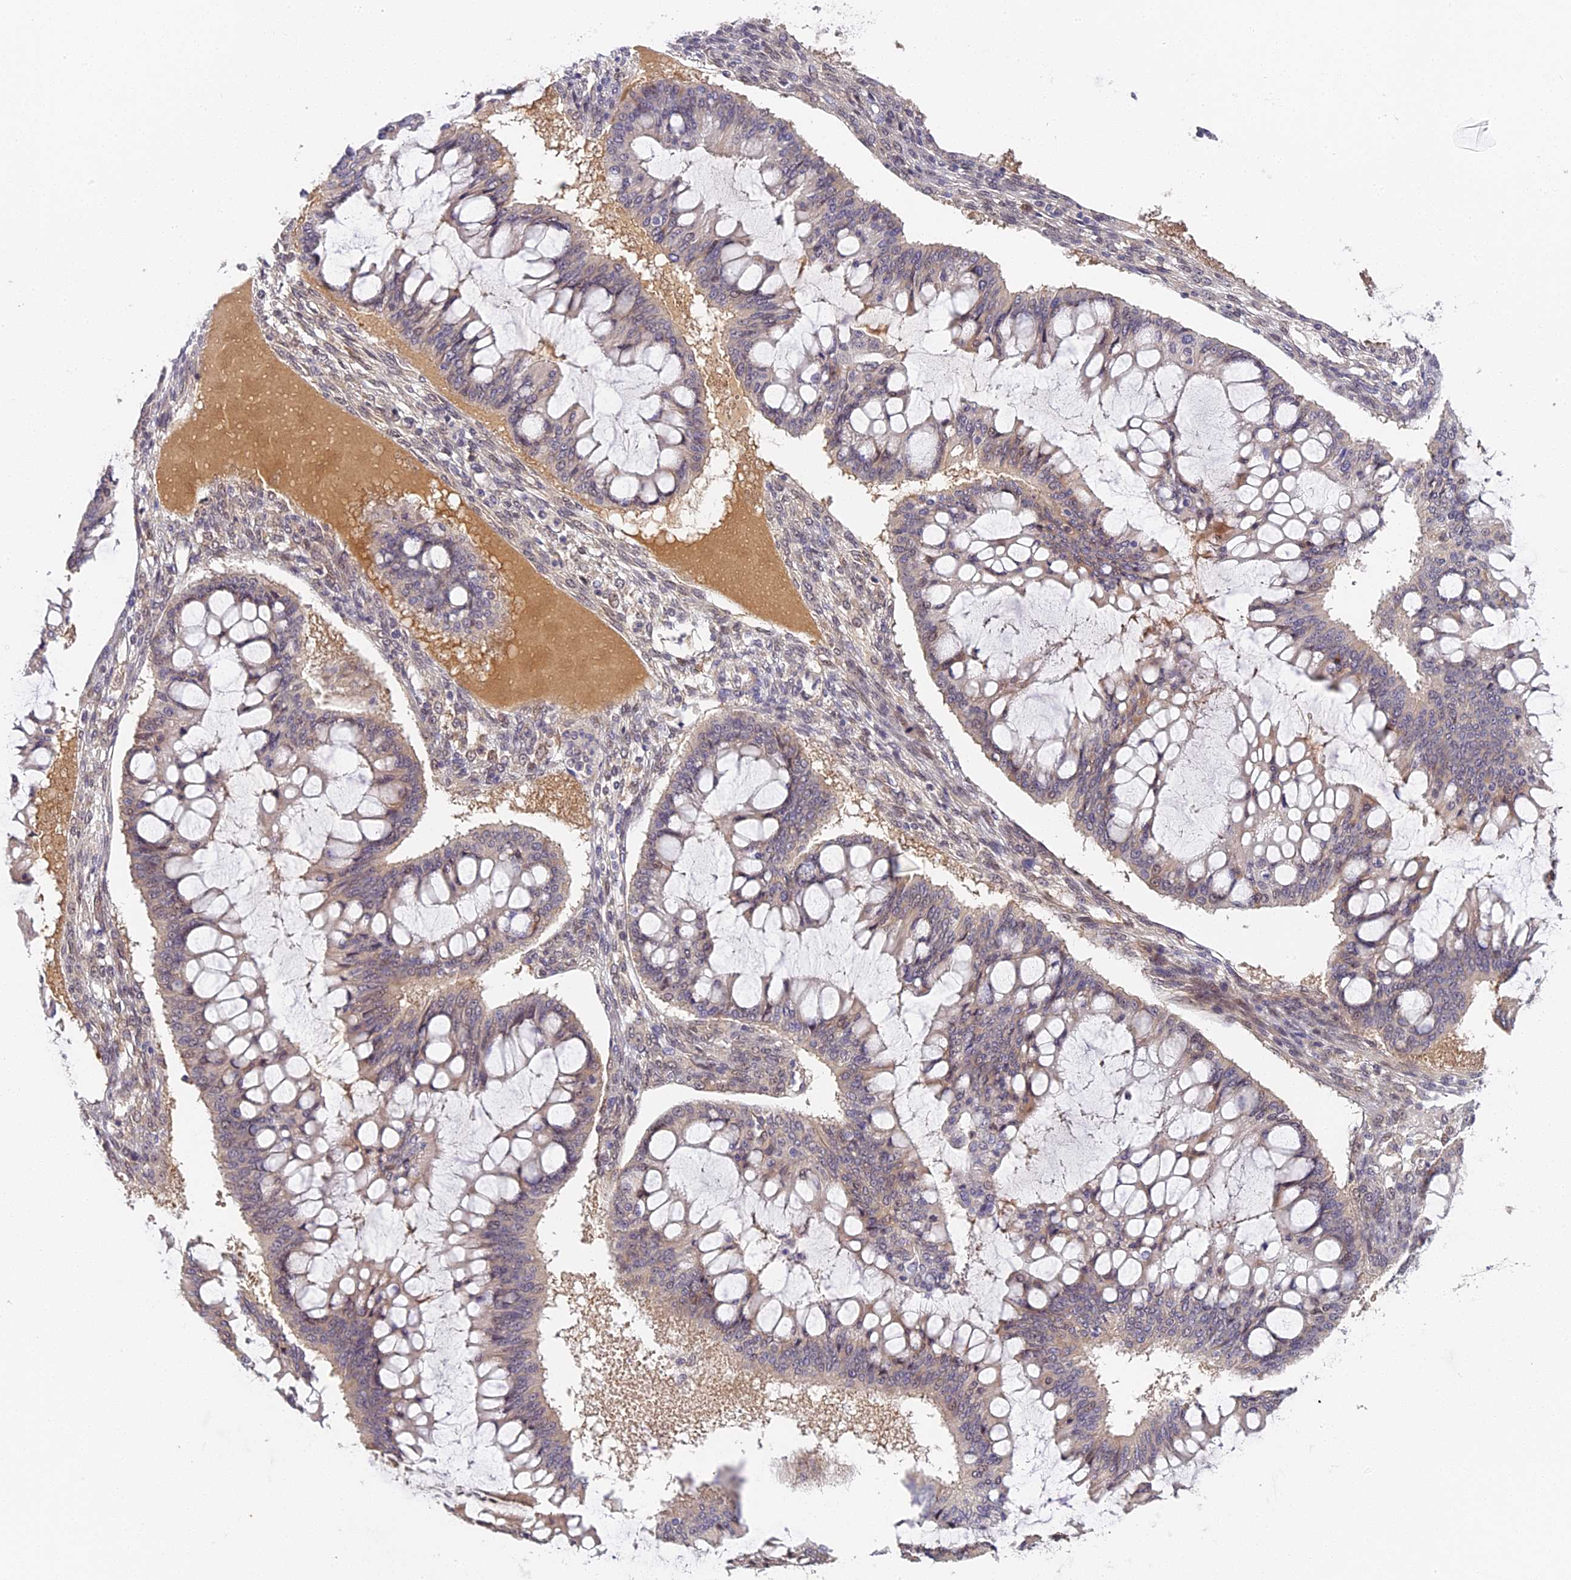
{"staining": {"intensity": "negative", "quantity": "none", "location": "none"}, "tissue": "ovarian cancer", "cell_type": "Tumor cells", "image_type": "cancer", "snomed": [{"axis": "morphology", "description": "Cystadenocarcinoma, mucinous, NOS"}, {"axis": "topography", "description": "Ovary"}], "caption": "A high-resolution photomicrograph shows IHC staining of ovarian cancer (mucinous cystadenocarcinoma), which shows no significant expression in tumor cells.", "gene": "IMPACT", "patient": {"sex": "female", "age": 73}}